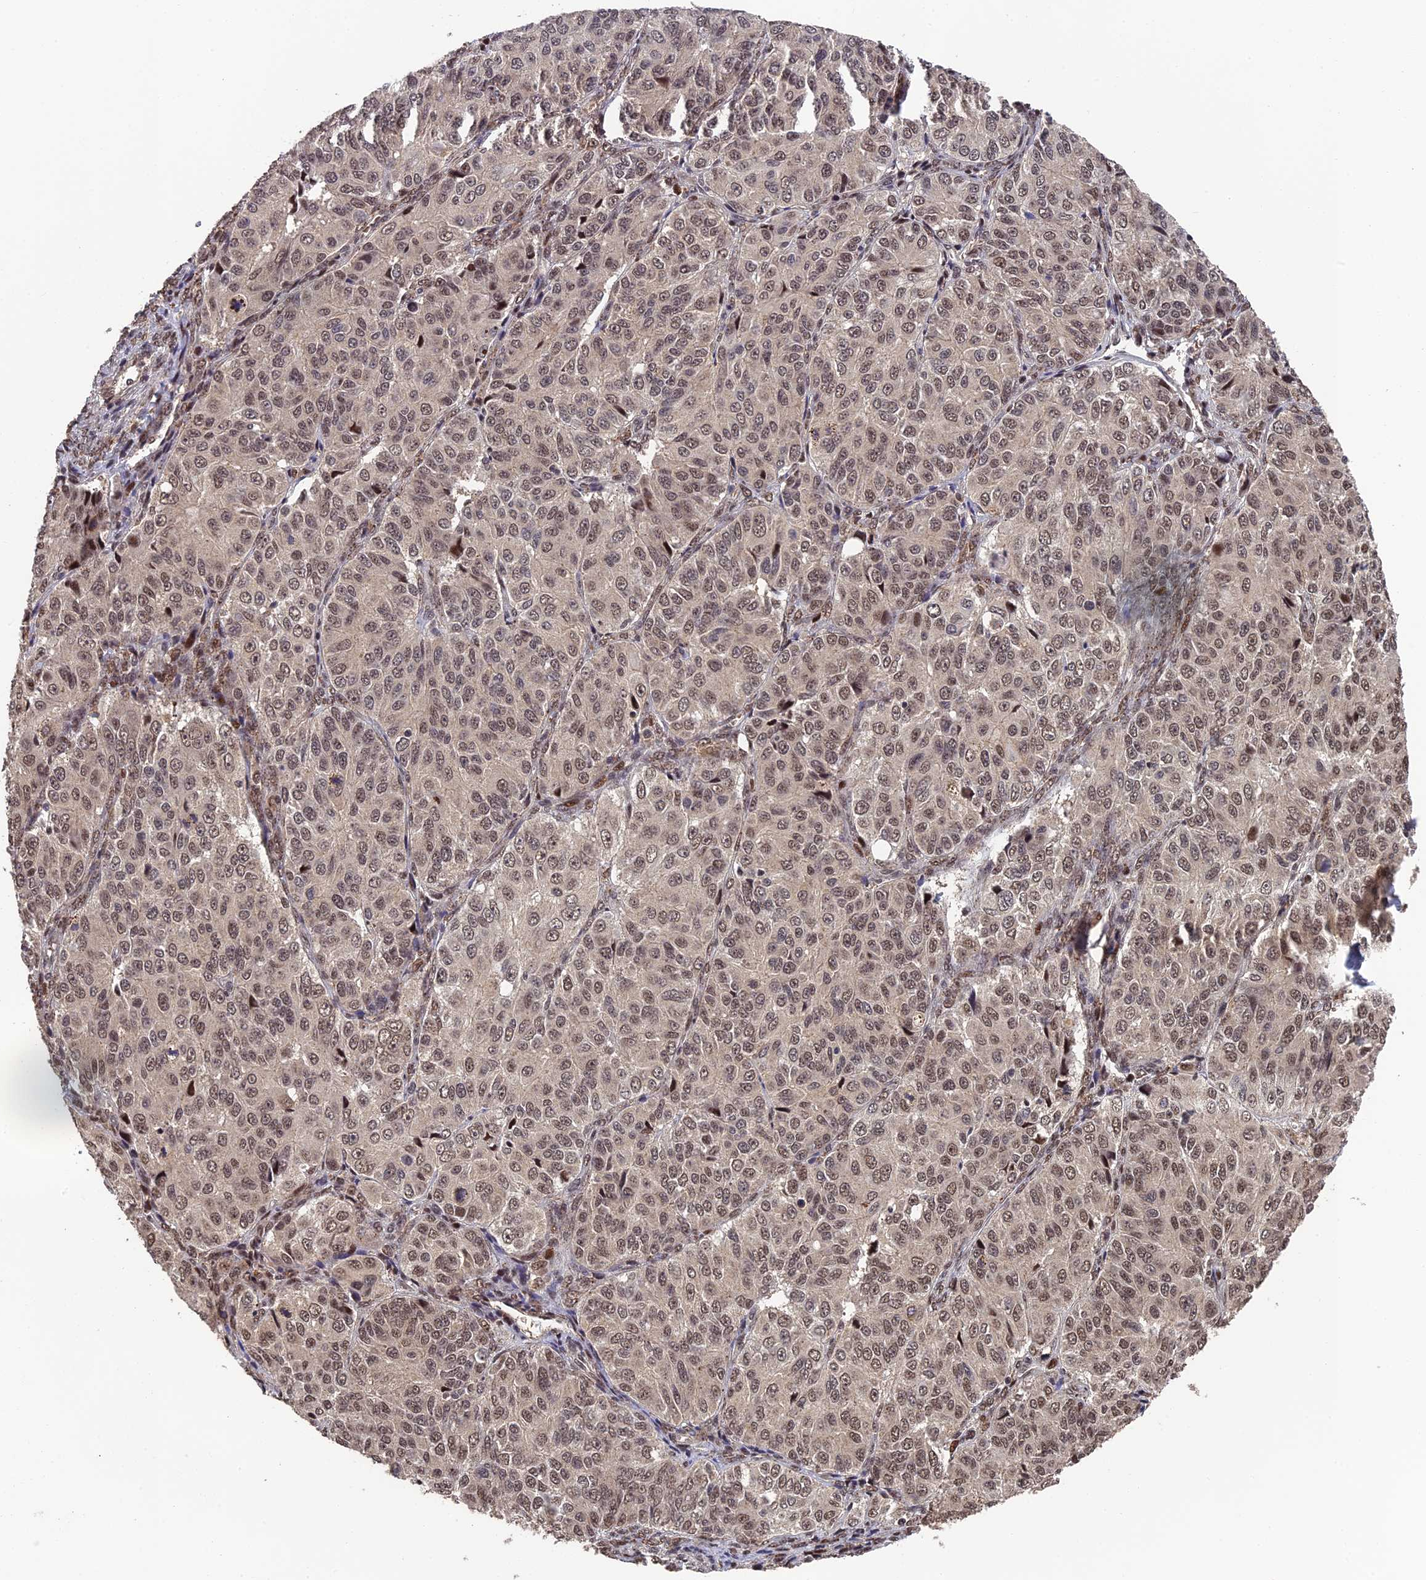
{"staining": {"intensity": "moderate", "quantity": ">75%", "location": "cytoplasmic/membranous,nuclear"}, "tissue": "ovarian cancer", "cell_type": "Tumor cells", "image_type": "cancer", "snomed": [{"axis": "morphology", "description": "Carcinoma, endometroid"}, {"axis": "topography", "description": "Ovary"}], "caption": "DAB immunohistochemical staining of endometroid carcinoma (ovarian) reveals moderate cytoplasmic/membranous and nuclear protein positivity in approximately >75% of tumor cells. (DAB = brown stain, brightfield microscopy at high magnification).", "gene": "OSBPL1A", "patient": {"sex": "female", "age": 51}}